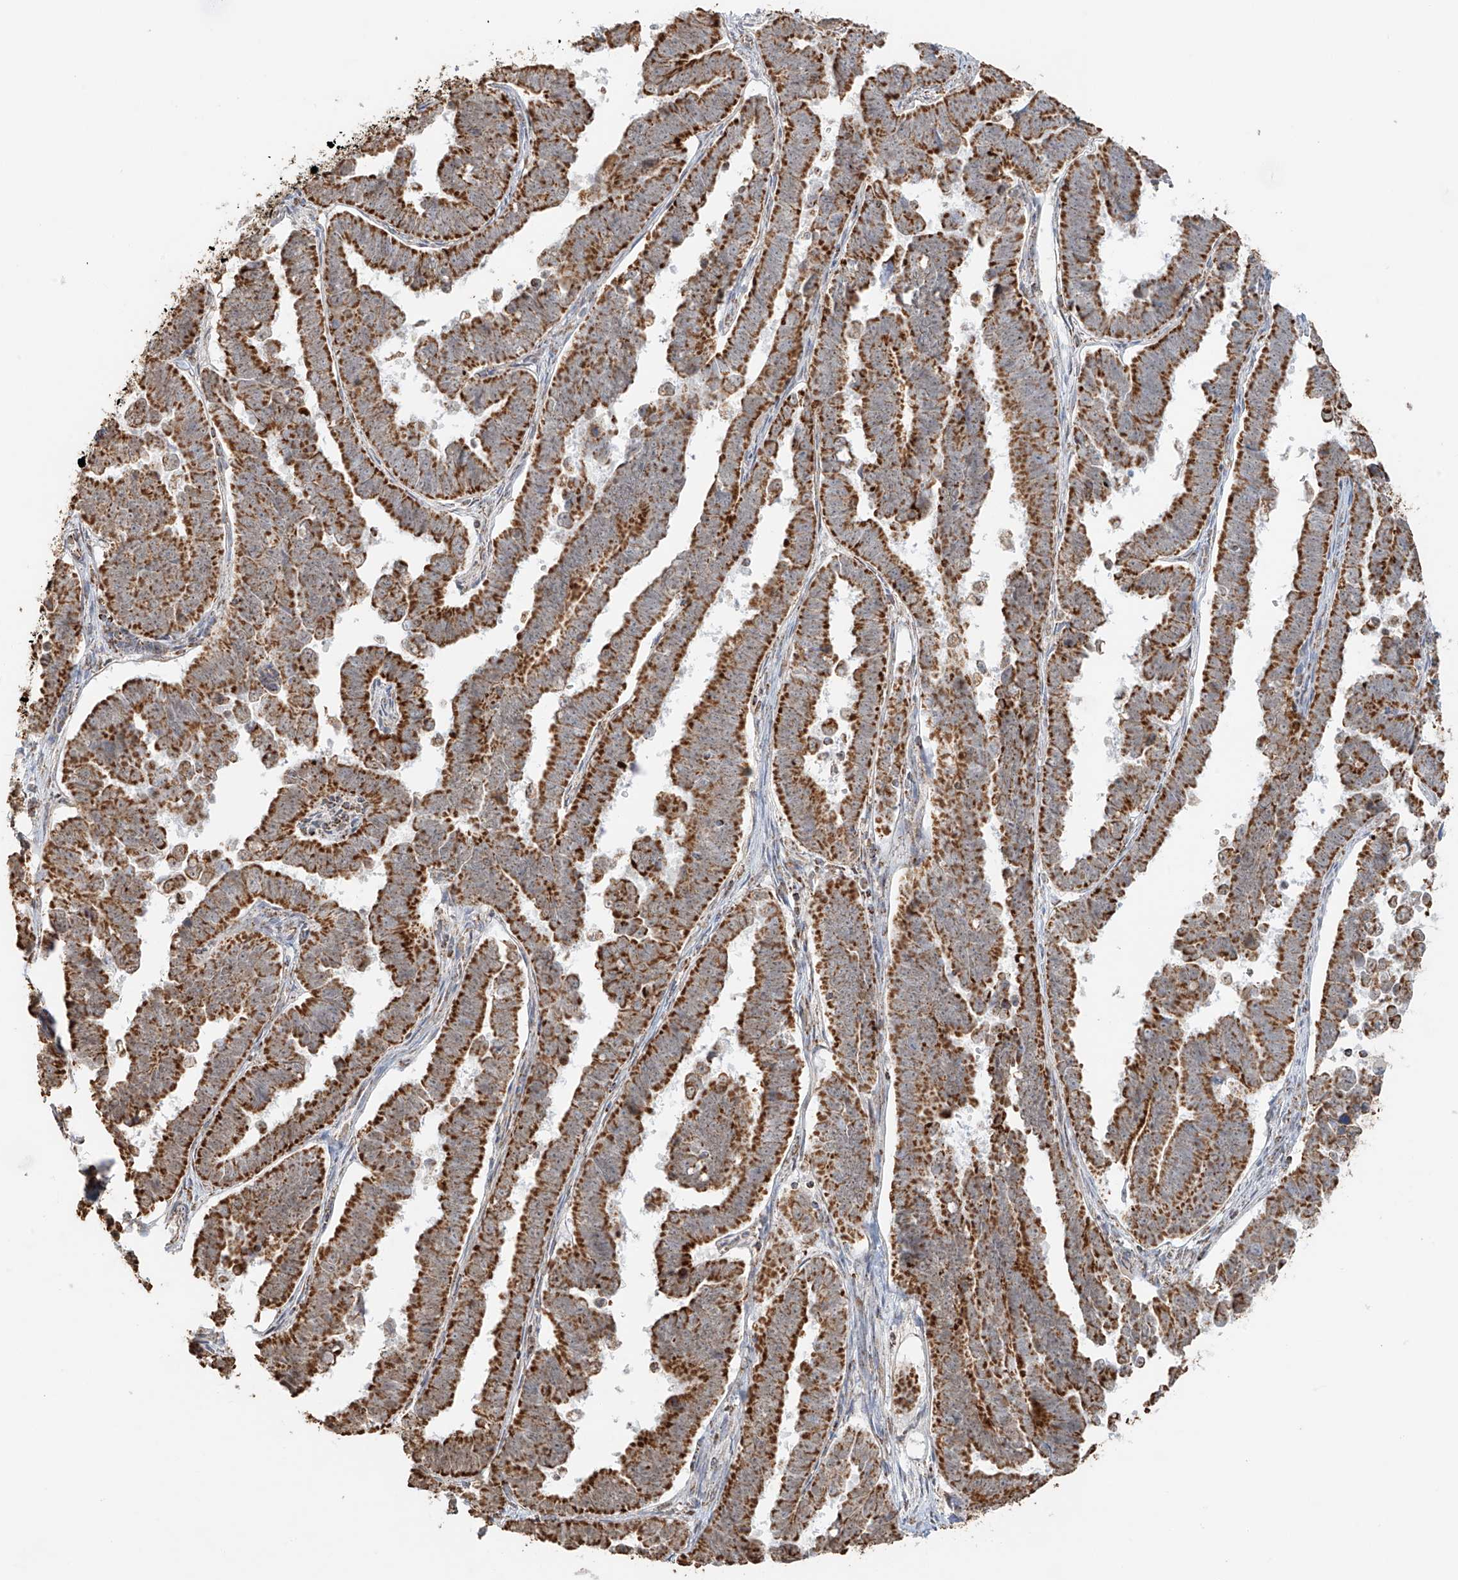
{"staining": {"intensity": "strong", "quantity": ">75%", "location": "cytoplasmic/membranous"}, "tissue": "endometrial cancer", "cell_type": "Tumor cells", "image_type": "cancer", "snomed": [{"axis": "morphology", "description": "Adenocarcinoma, NOS"}, {"axis": "topography", "description": "Endometrium"}], "caption": "Adenocarcinoma (endometrial) was stained to show a protein in brown. There is high levels of strong cytoplasmic/membranous expression in about >75% of tumor cells. (DAB IHC with brightfield microscopy, high magnification).", "gene": "MIPEP", "patient": {"sex": "female", "age": 75}}